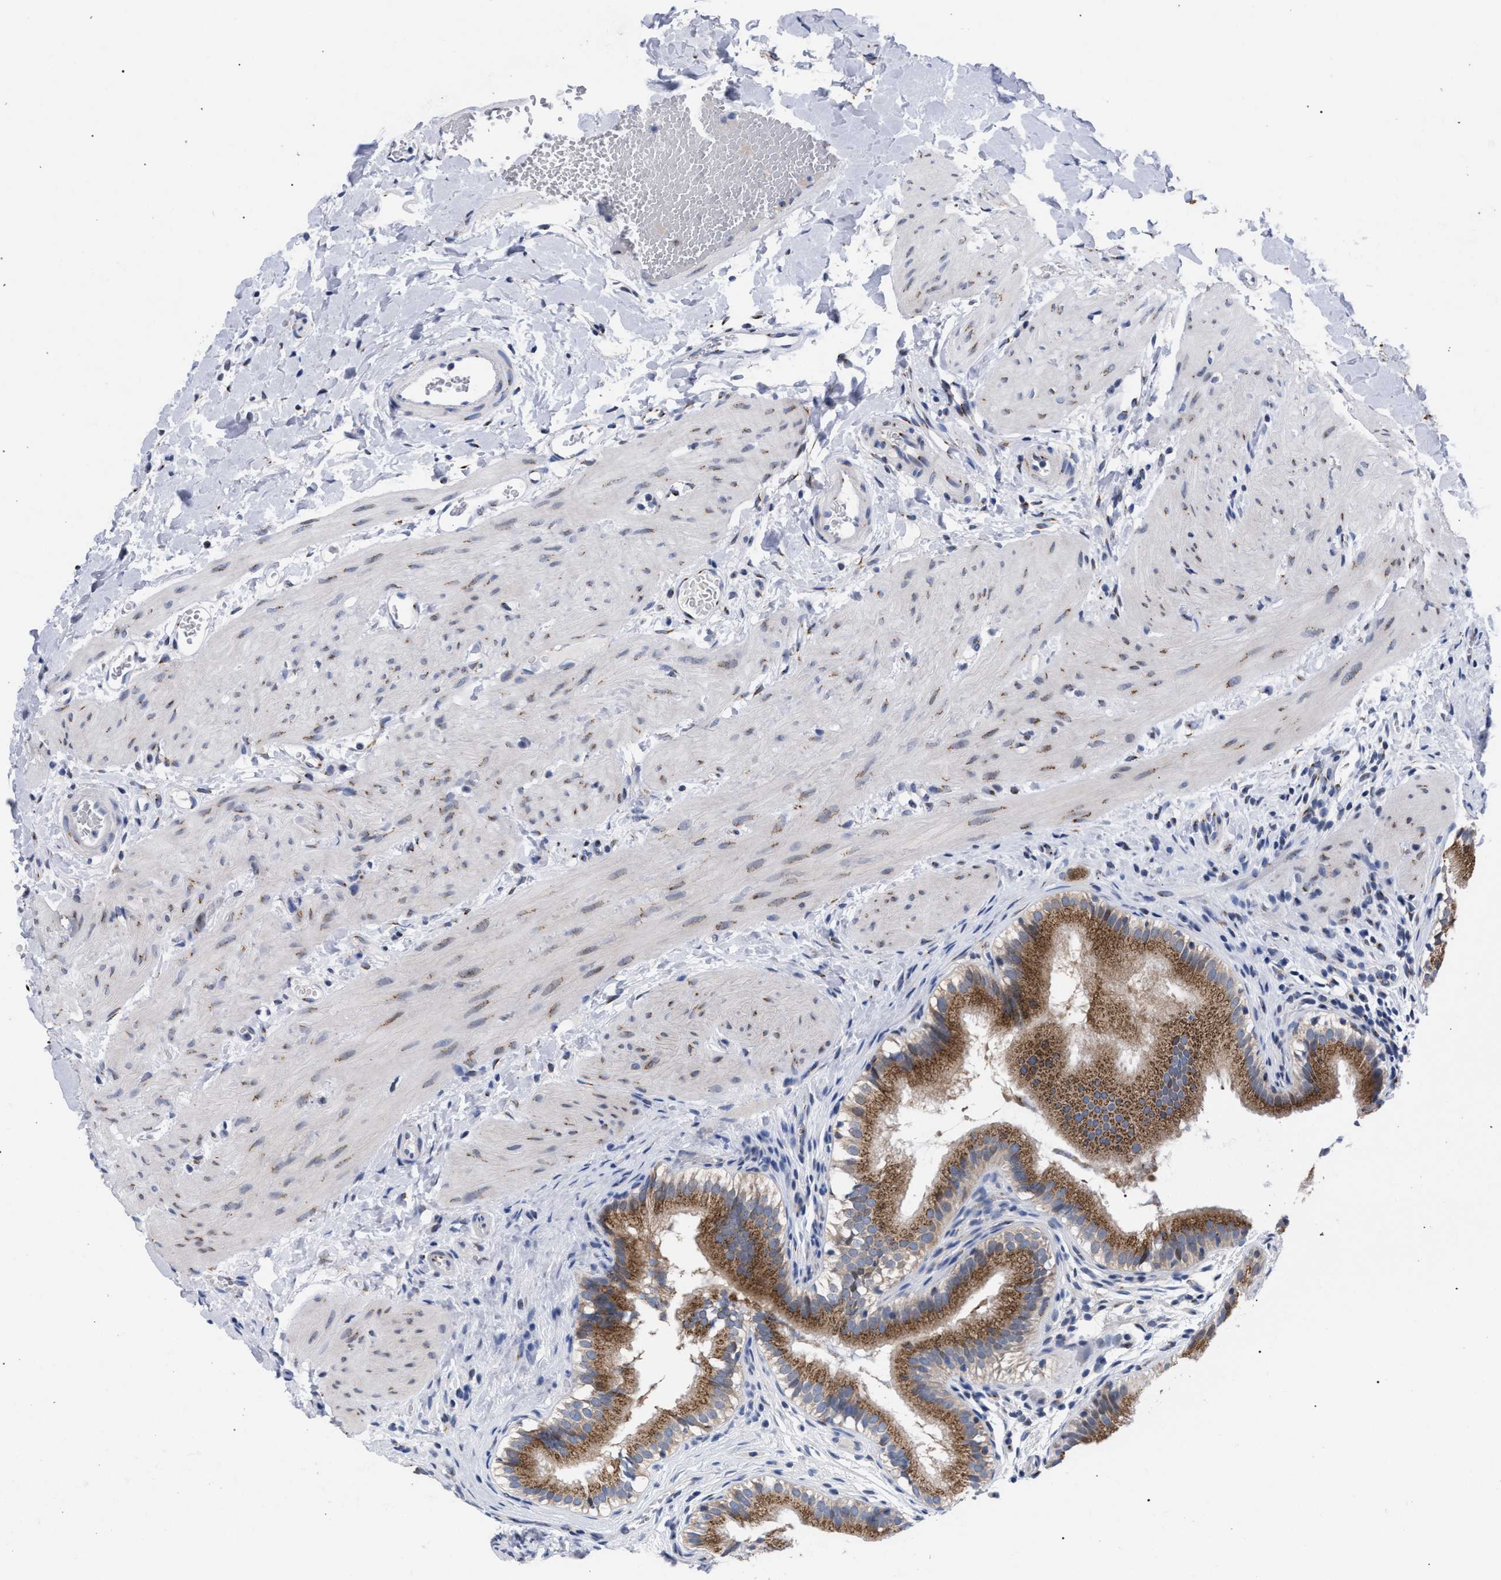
{"staining": {"intensity": "moderate", "quantity": ">75%", "location": "cytoplasmic/membranous"}, "tissue": "gallbladder", "cell_type": "Glandular cells", "image_type": "normal", "snomed": [{"axis": "morphology", "description": "Normal tissue, NOS"}, {"axis": "topography", "description": "Gallbladder"}], "caption": "DAB (3,3'-diaminobenzidine) immunohistochemical staining of benign human gallbladder exhibits moderate cytoplasmic/membranous protein expression in approximately >75% of glandular cells. (brown staining indicates protein expression, while blue staining denotes nuclei).", "gene": "GOLGA2", "patient": {"sex": "female", "age": 26}}